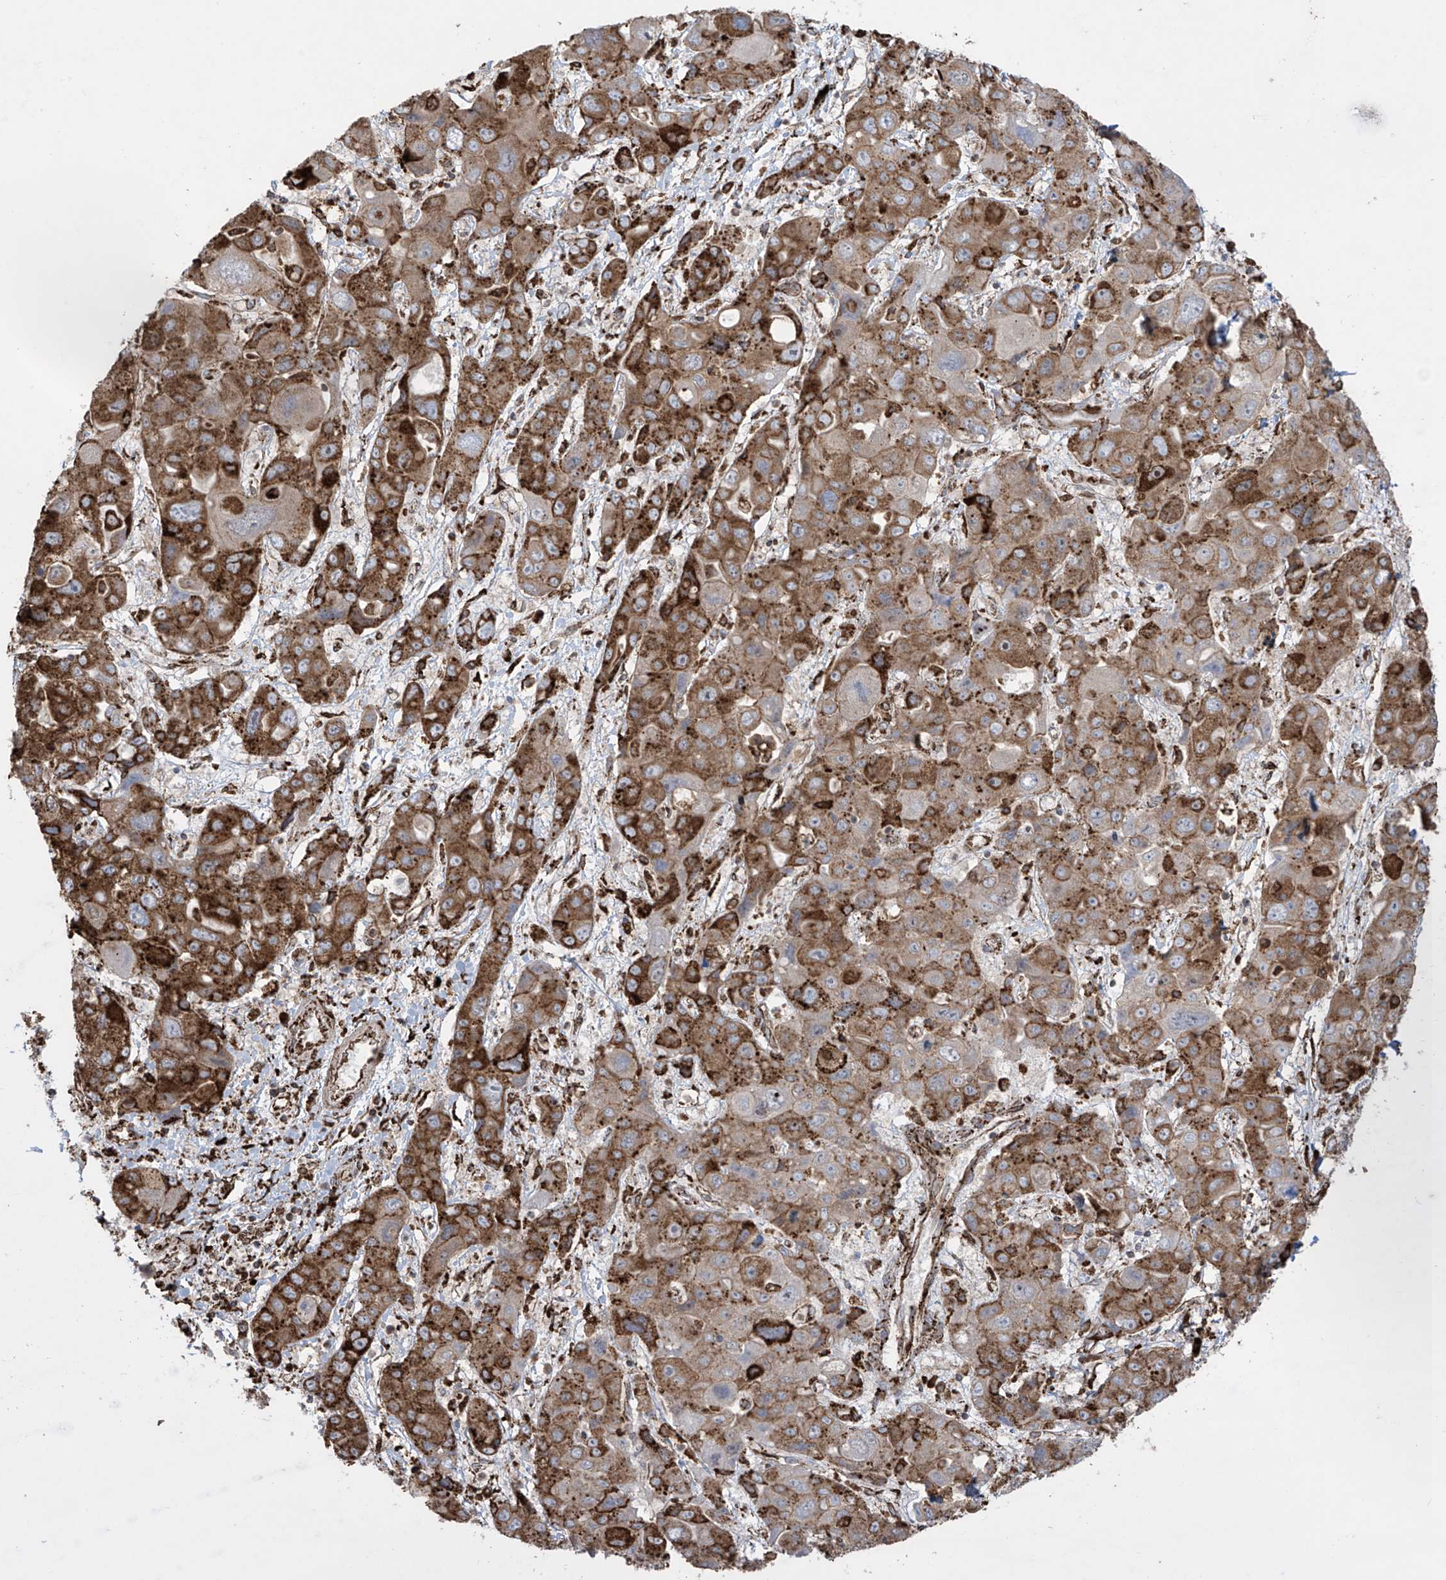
{"staining": {"intensity": "strong", "quantity": ">75%", "location": "cytoplasmic/membranous"}, "tissue": "liver cancer", "cell_type": "Tumor cells", "image_type": "cancer", "snomed": [{"axis": "morphology", "description": "Cholangiocarcinoma"}, {"axis": "topography", "description": "Liver"}], "caption": "Cholangiocarcinoma (liver) stained for a protein exhibits strong cytoplasmic/membranous positivity in tumor cells.", "gene": "MX1", "patient": {"sex": "male", "age": 67}}